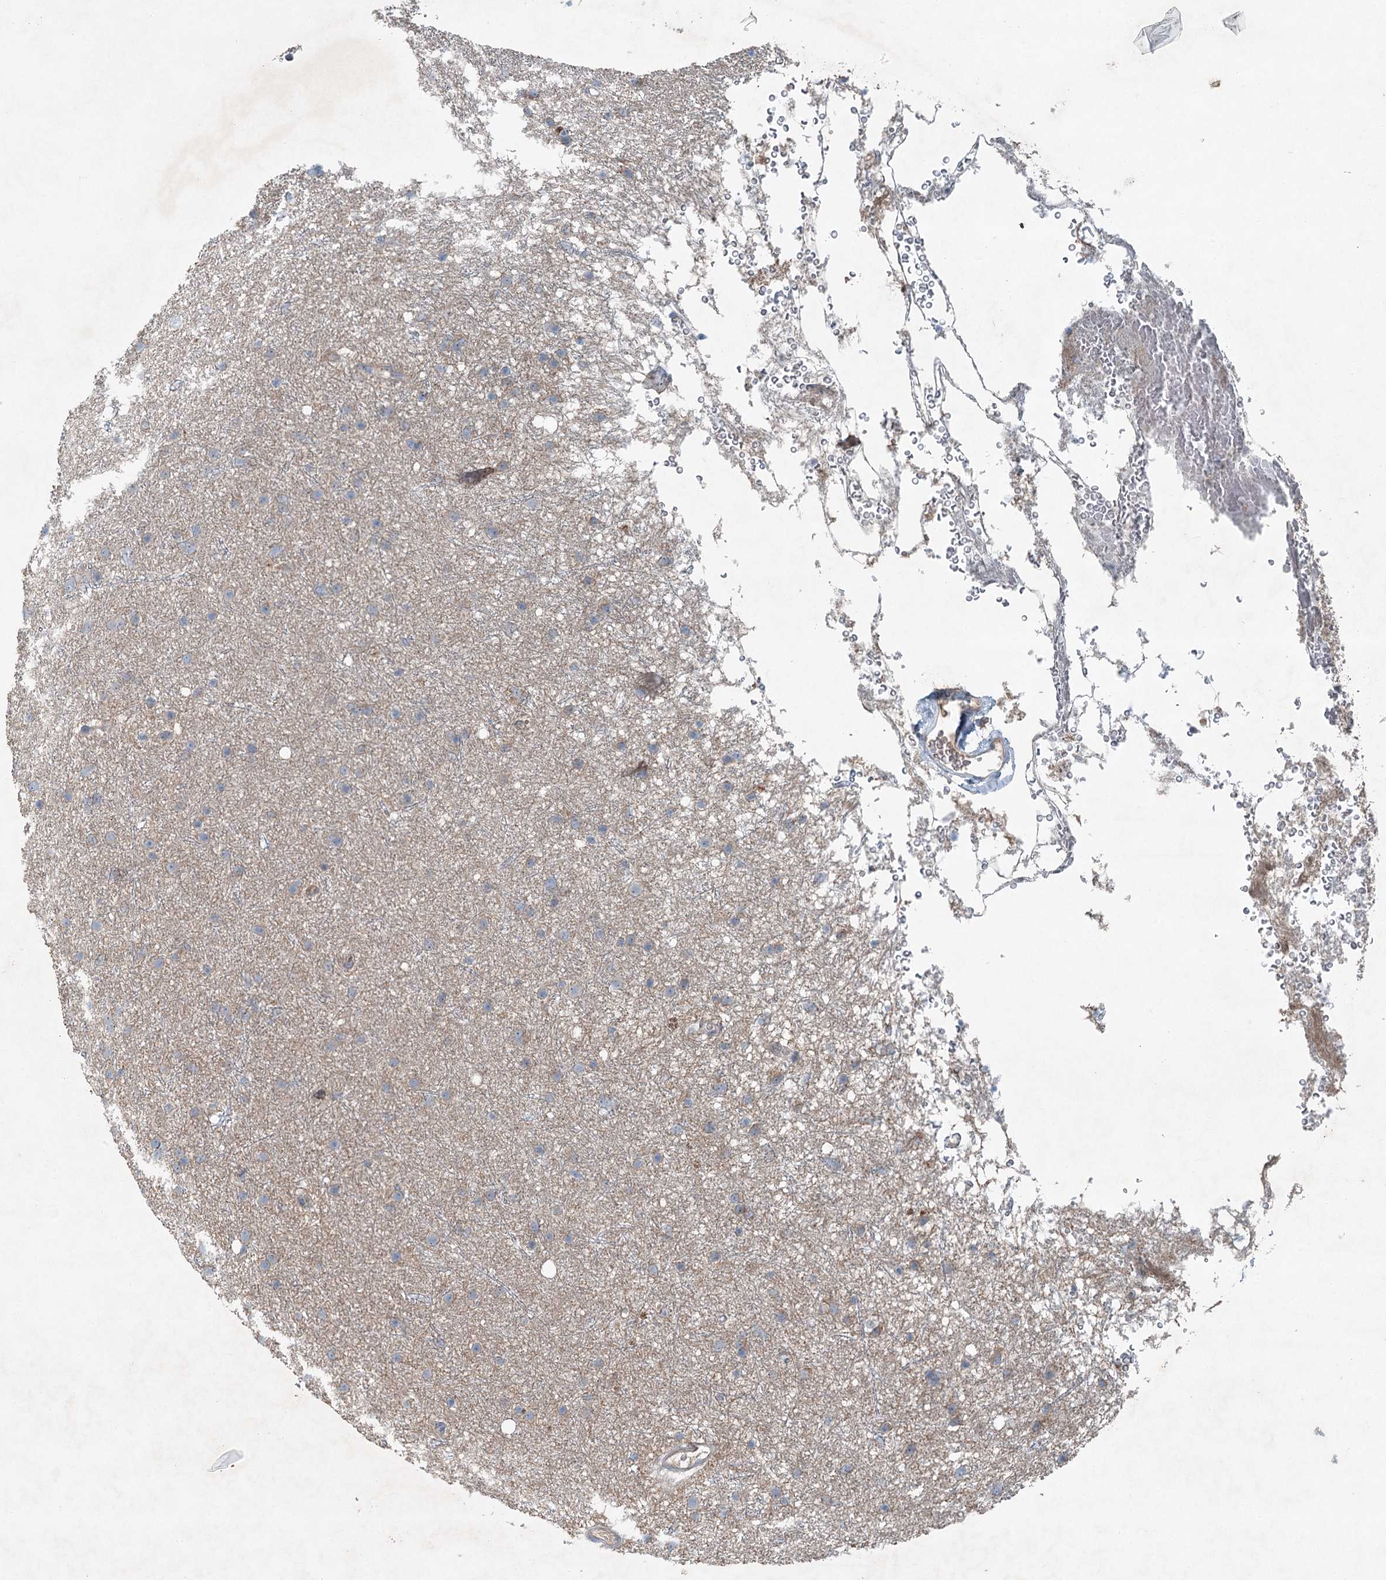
{"staining": {"intensity": "weak", "quantity": "<25%", "location": "cytoplasmic/membranous"}, "tissue": "glioma", "cell_type": "Tumor cells", "image_type": "cancer", "snomed": [{"axis": "morphology", "description": "Glioma, malignant, Low grade"}, {"axis": "topography", "description": "Cerebral cortex"}], "caption": "High magnification brightfield microscopy of malignant glioma (low-grade) stained with DAB (brown) and counterstained with hematoxylin (blue): tumor cells show no significant expression.", "gene": "CHCHD5", "patient": {"sex": "female", "age": 39}}